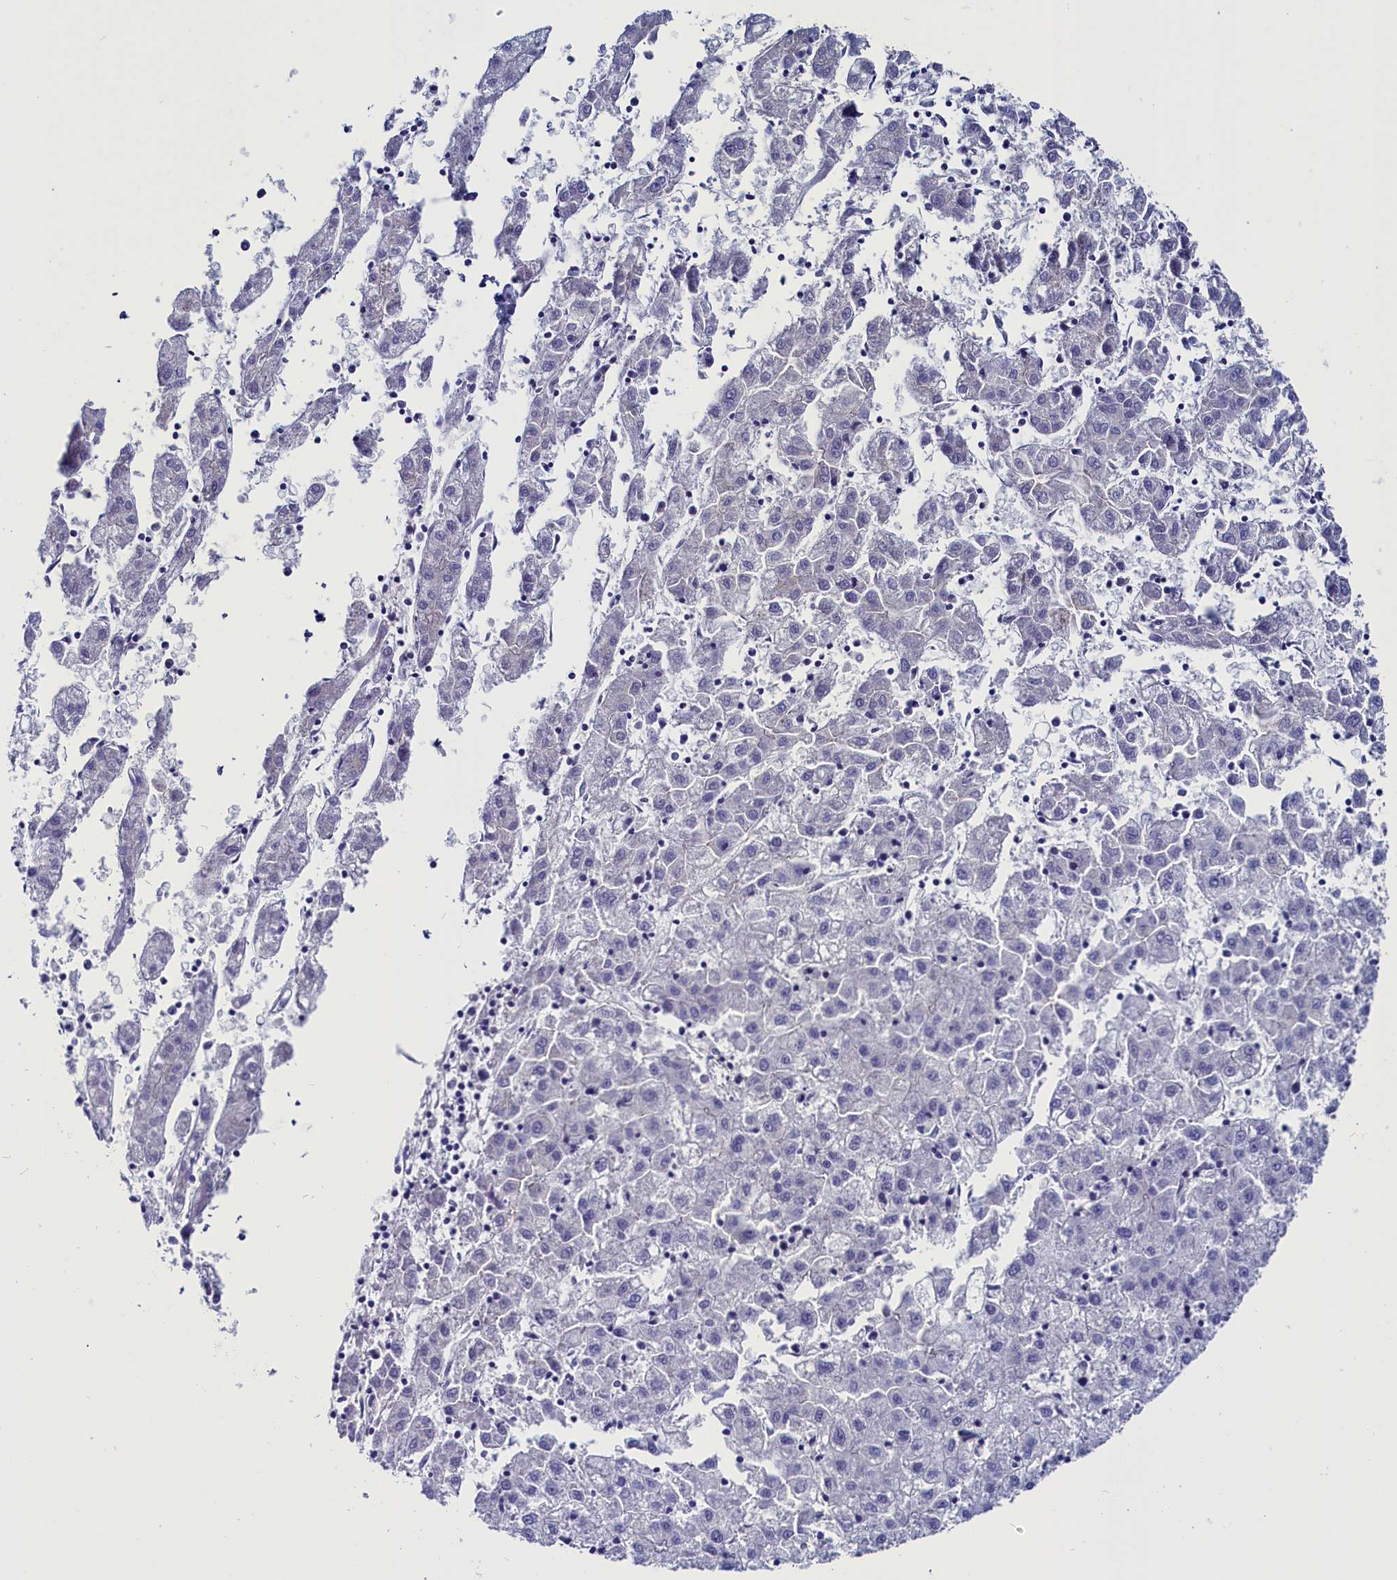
{"staining": {"intensity": "negative", "quantity": "none", "location": "none"}, "tissue": "liver cancer", "cell_type": "Tumor cells", "image_type": "cancer", "snomed": [{"axis": "morphology", "description": "Carcinoma, Hepatocellular, NOS"}, {"axis": "topography", "description": "Liver"}], "caption": "The IHC histopathology image has no significant positivity in tumor cells of liver cancer (hepatocellular carcinoma) tissue. (DAB immunohistochemistry (IHC) visualized using brightfield microscopy, high magnification).", "gene": "CIAPIN1", "patient": {"sex": "male", "age": 72}}